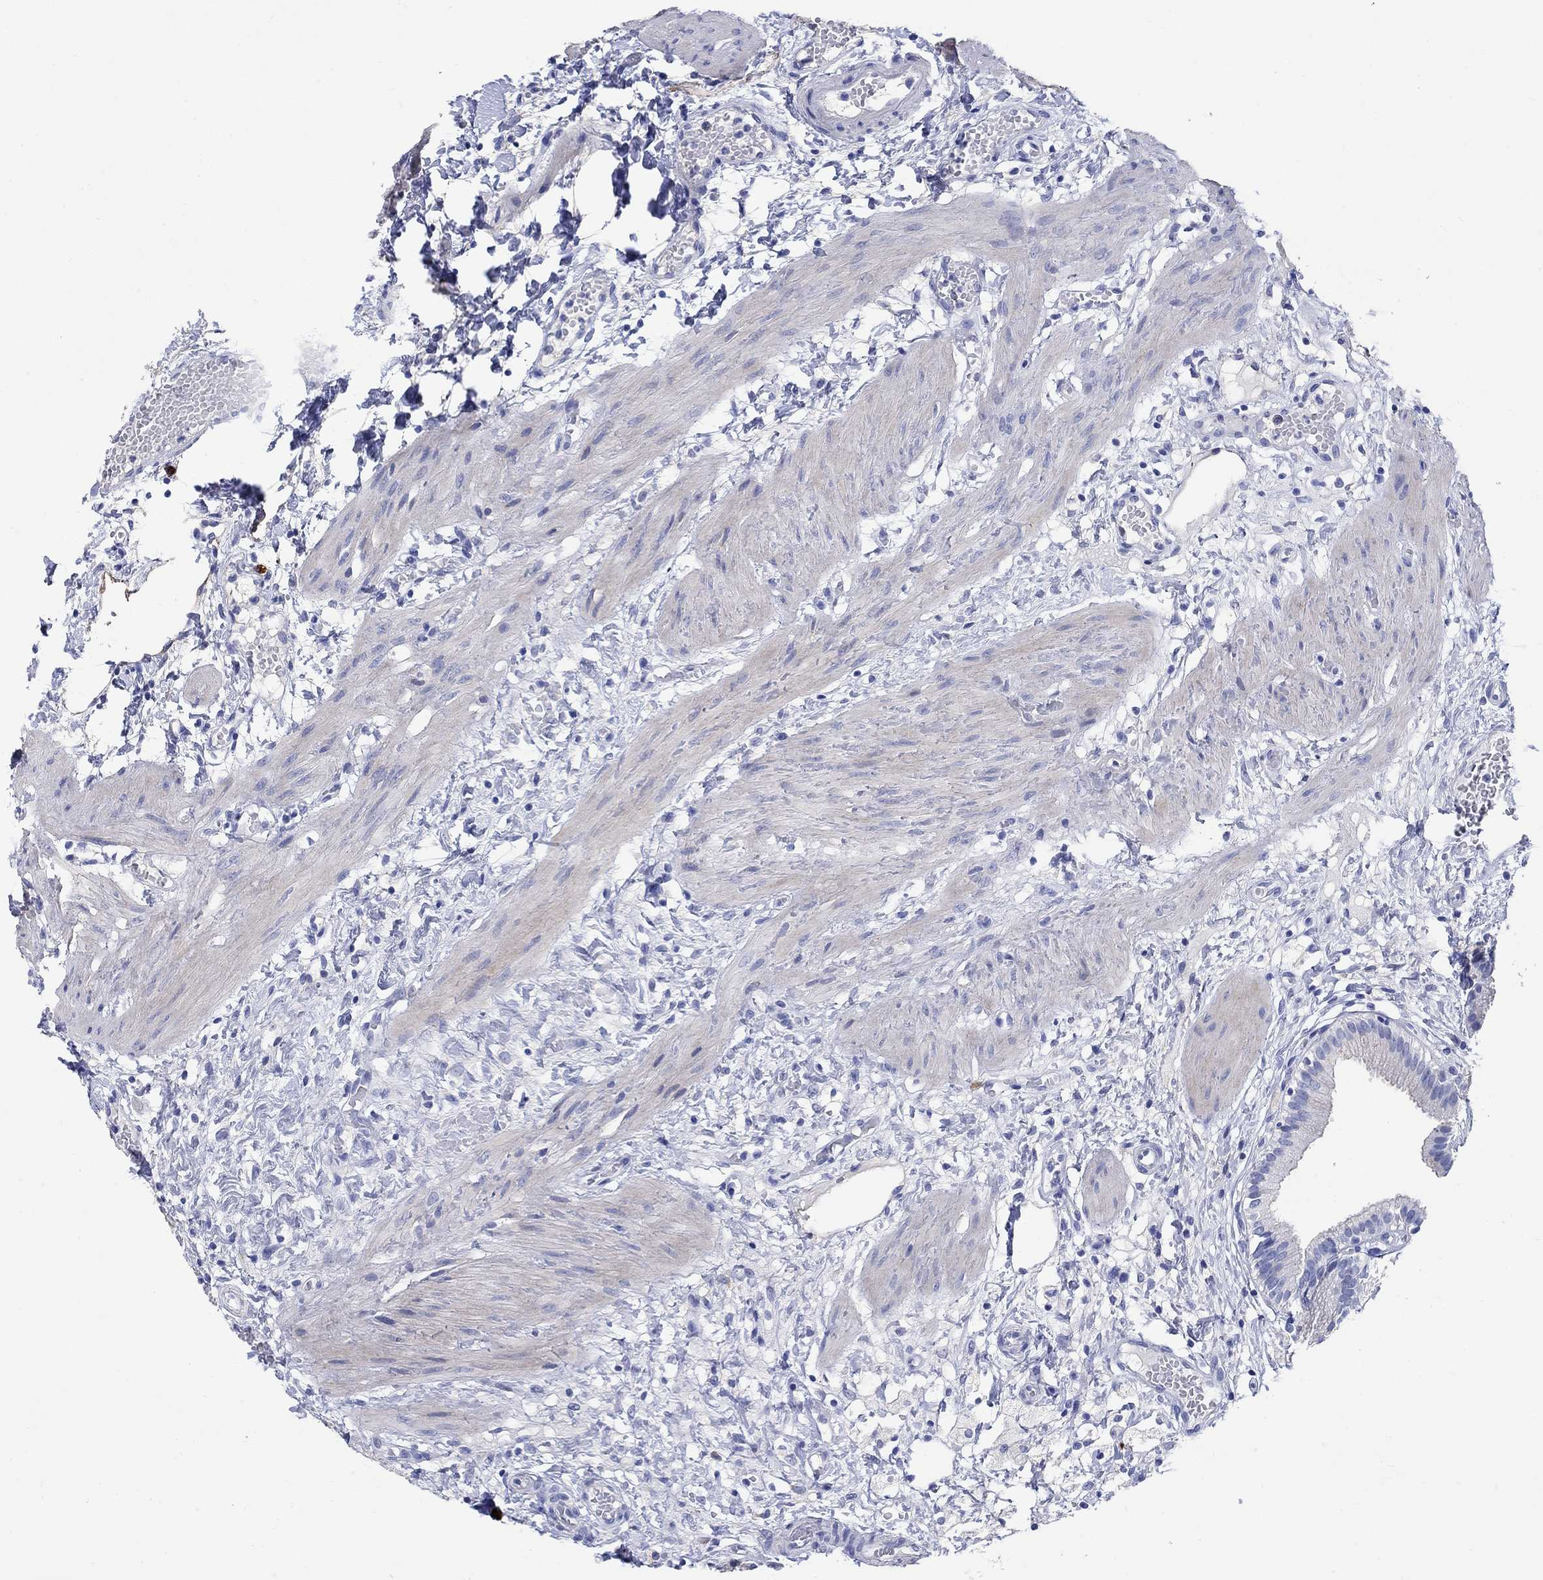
{"staining": {"intensity": "negative", "quantity": "none", "location": "none"}, "tissue": "gallbladder", "cell_type": "Glandular cells", "image_type": "normal", "snomed": [{"axis": "morphology", "description": "Normal tissue, NOS"}, {"axis": "topography", "description": "Gallbladder"}], "caption": "Immunohistochemistry (IHC) photomicrograph of normal gallbladder: gallbladder stained with DAB (3,3'-diaminobenzidine) exhibits no significant protein positivity in glandular cells.", "gene": "P2RY6", "patient": {"sex": "female", "age": 24}}